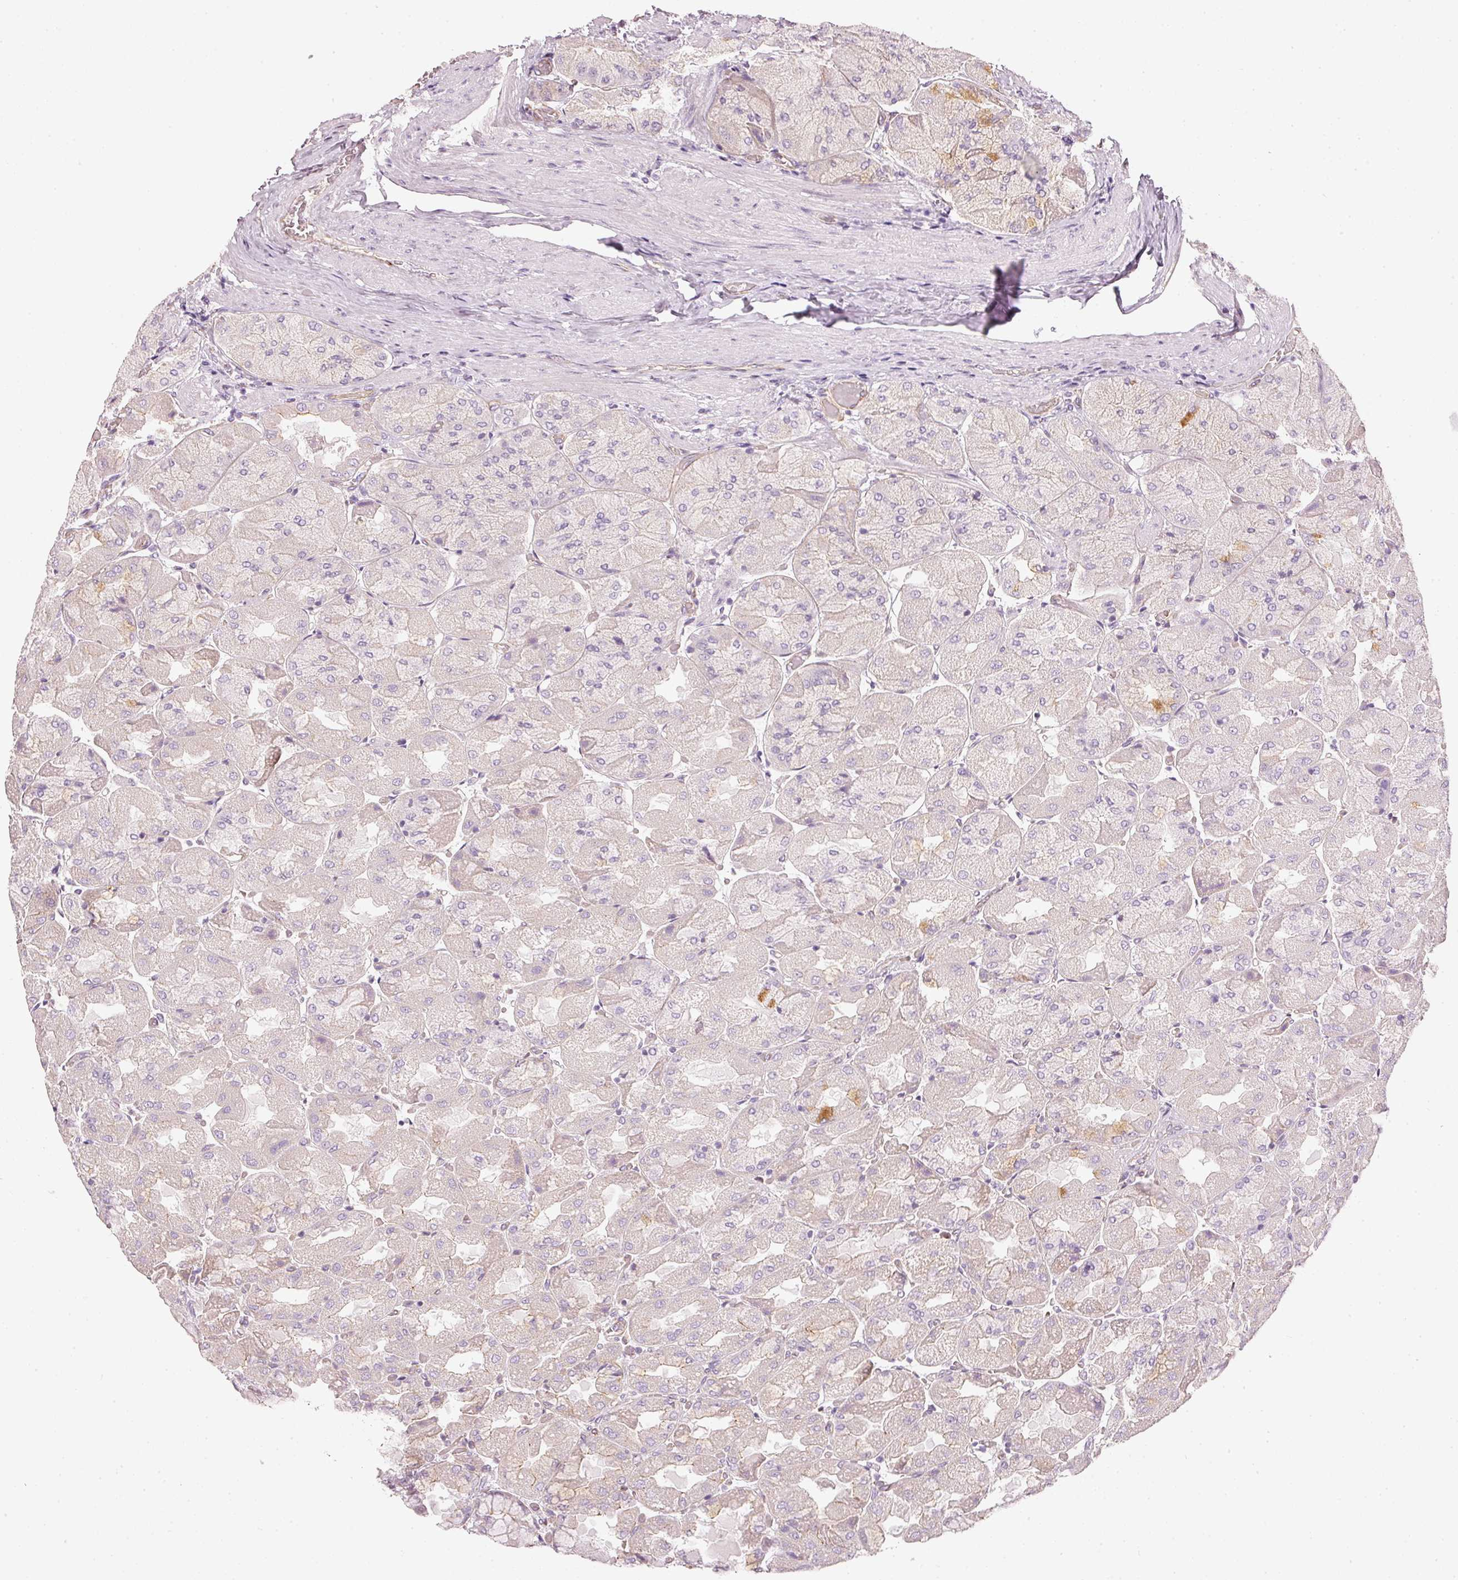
{"staining": {"intensity": "weak", "quantity": "<25%", "location": "cytoplasmic/membranous"}, "tissue": "stomach", "cell_type": "Glandular cells", "image_type": "normal", "snomed": [{"axis": "morphology", "description": "Normal tissue, NOS"}, {"axis": "topography", "description": "Stomach"}], "caption": "Glandular cells show no significant positivity in unremarkable stomach. (DAB (3,3'-diaminobenzidine) IHC with hematoxylin counter stain).", "gene": "OSR2", "patient": {"sex": "female", "age": 61}}